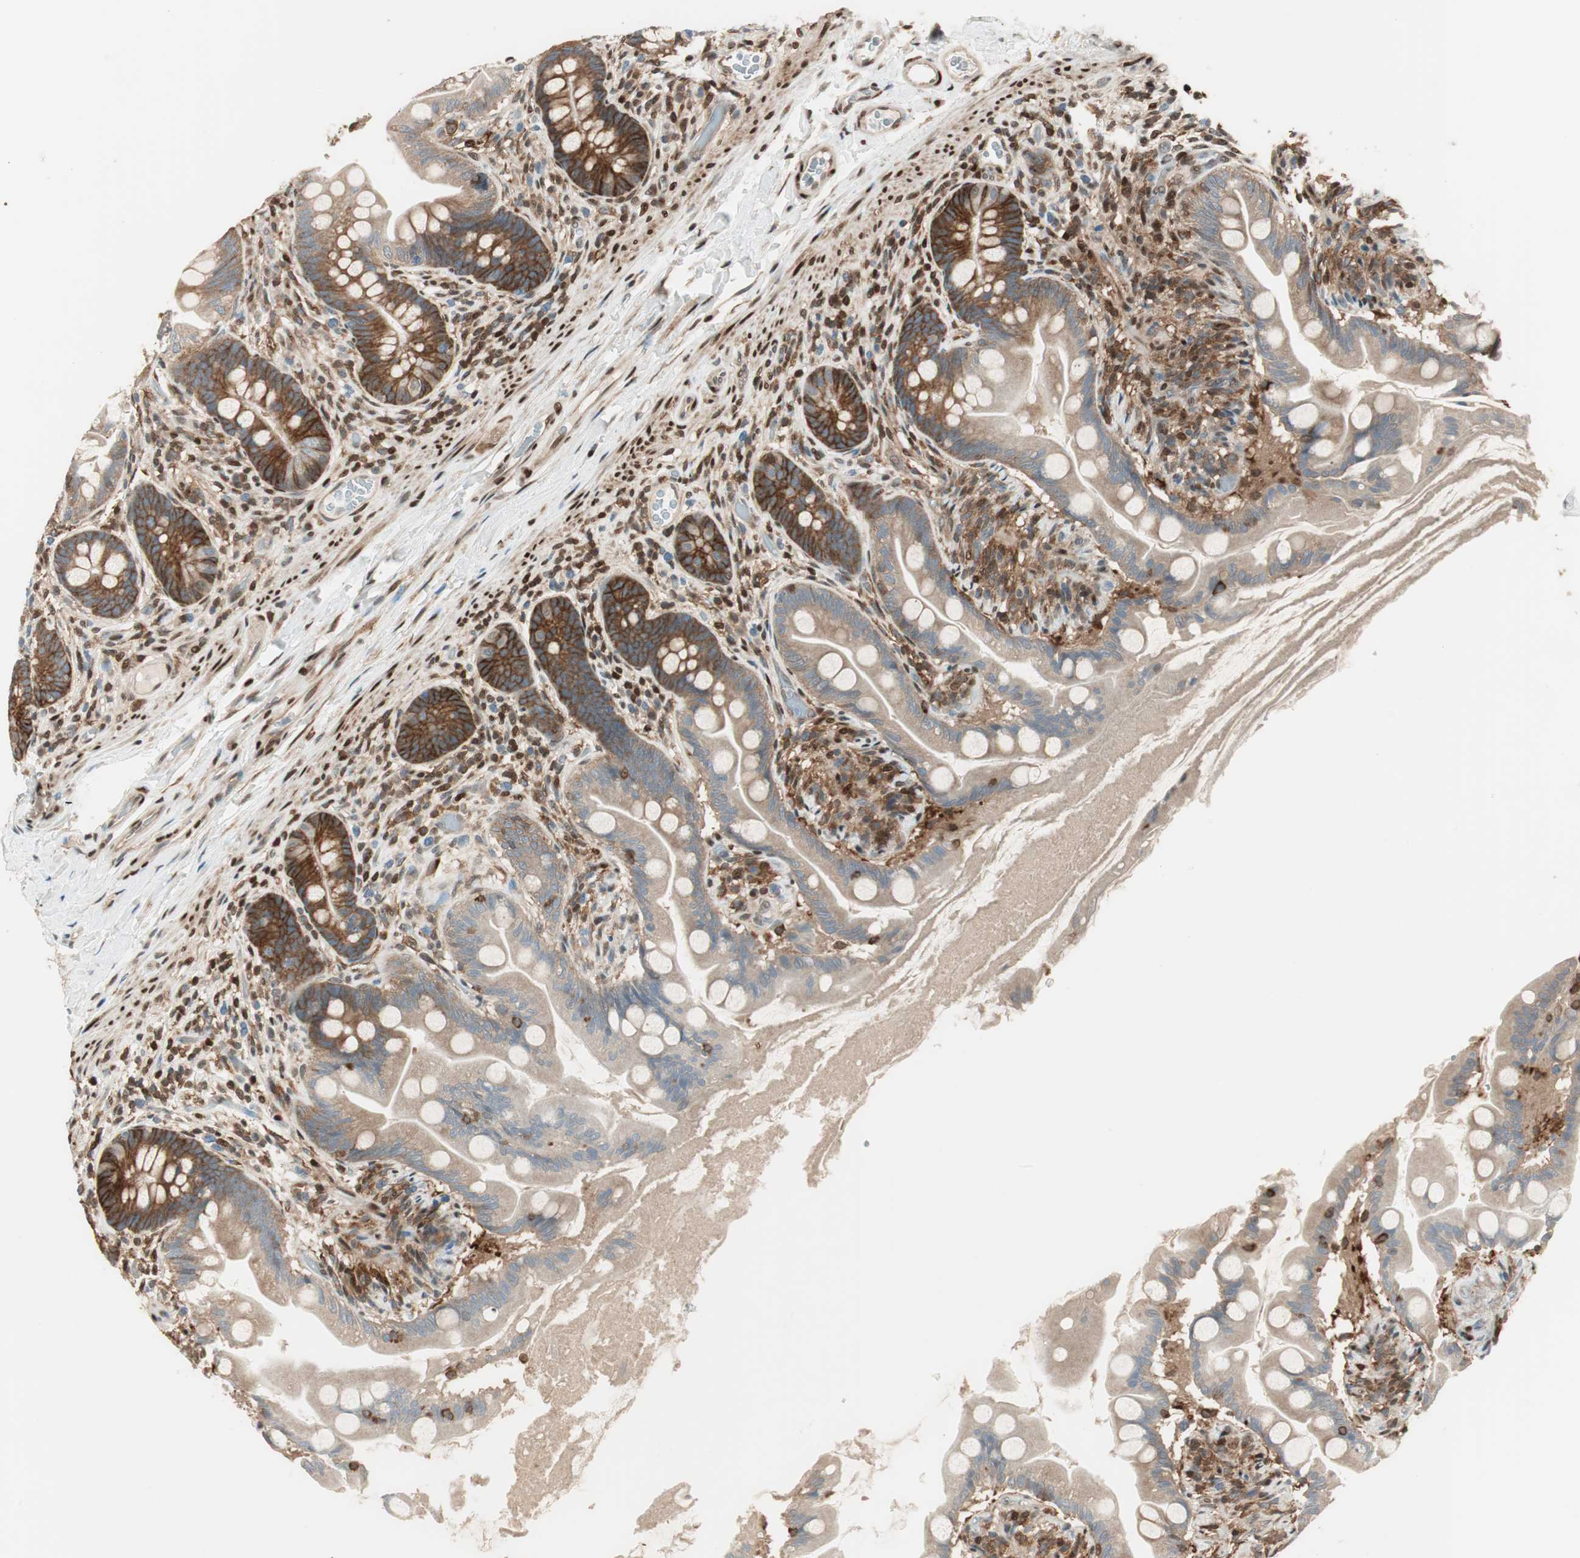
{"staining": {"intensity": "strong", "quantity": ">75%", "location": "cytoplasmic/membranous"}, "tissue": "small intestine", "cell_type": "Glandular cells", "image_type": "normal", "snomed": [{"axis": "morphology", "description": "Normal tissue, NOS"}, {"axis": "topography", "description": "Small intestine"}], "caption": "High-magnification brightfield microscopy of normal small intestine stained with DAB (3,3'-diaminobenzidine) (brown) and counterstained with hematoxylin (blue). glandular cells exhibit strong cytoplasmic/membranous positivity is present in about>75% of cells.", "gene": "BIN1", "patient": {"sex": "female", "age": 56}}